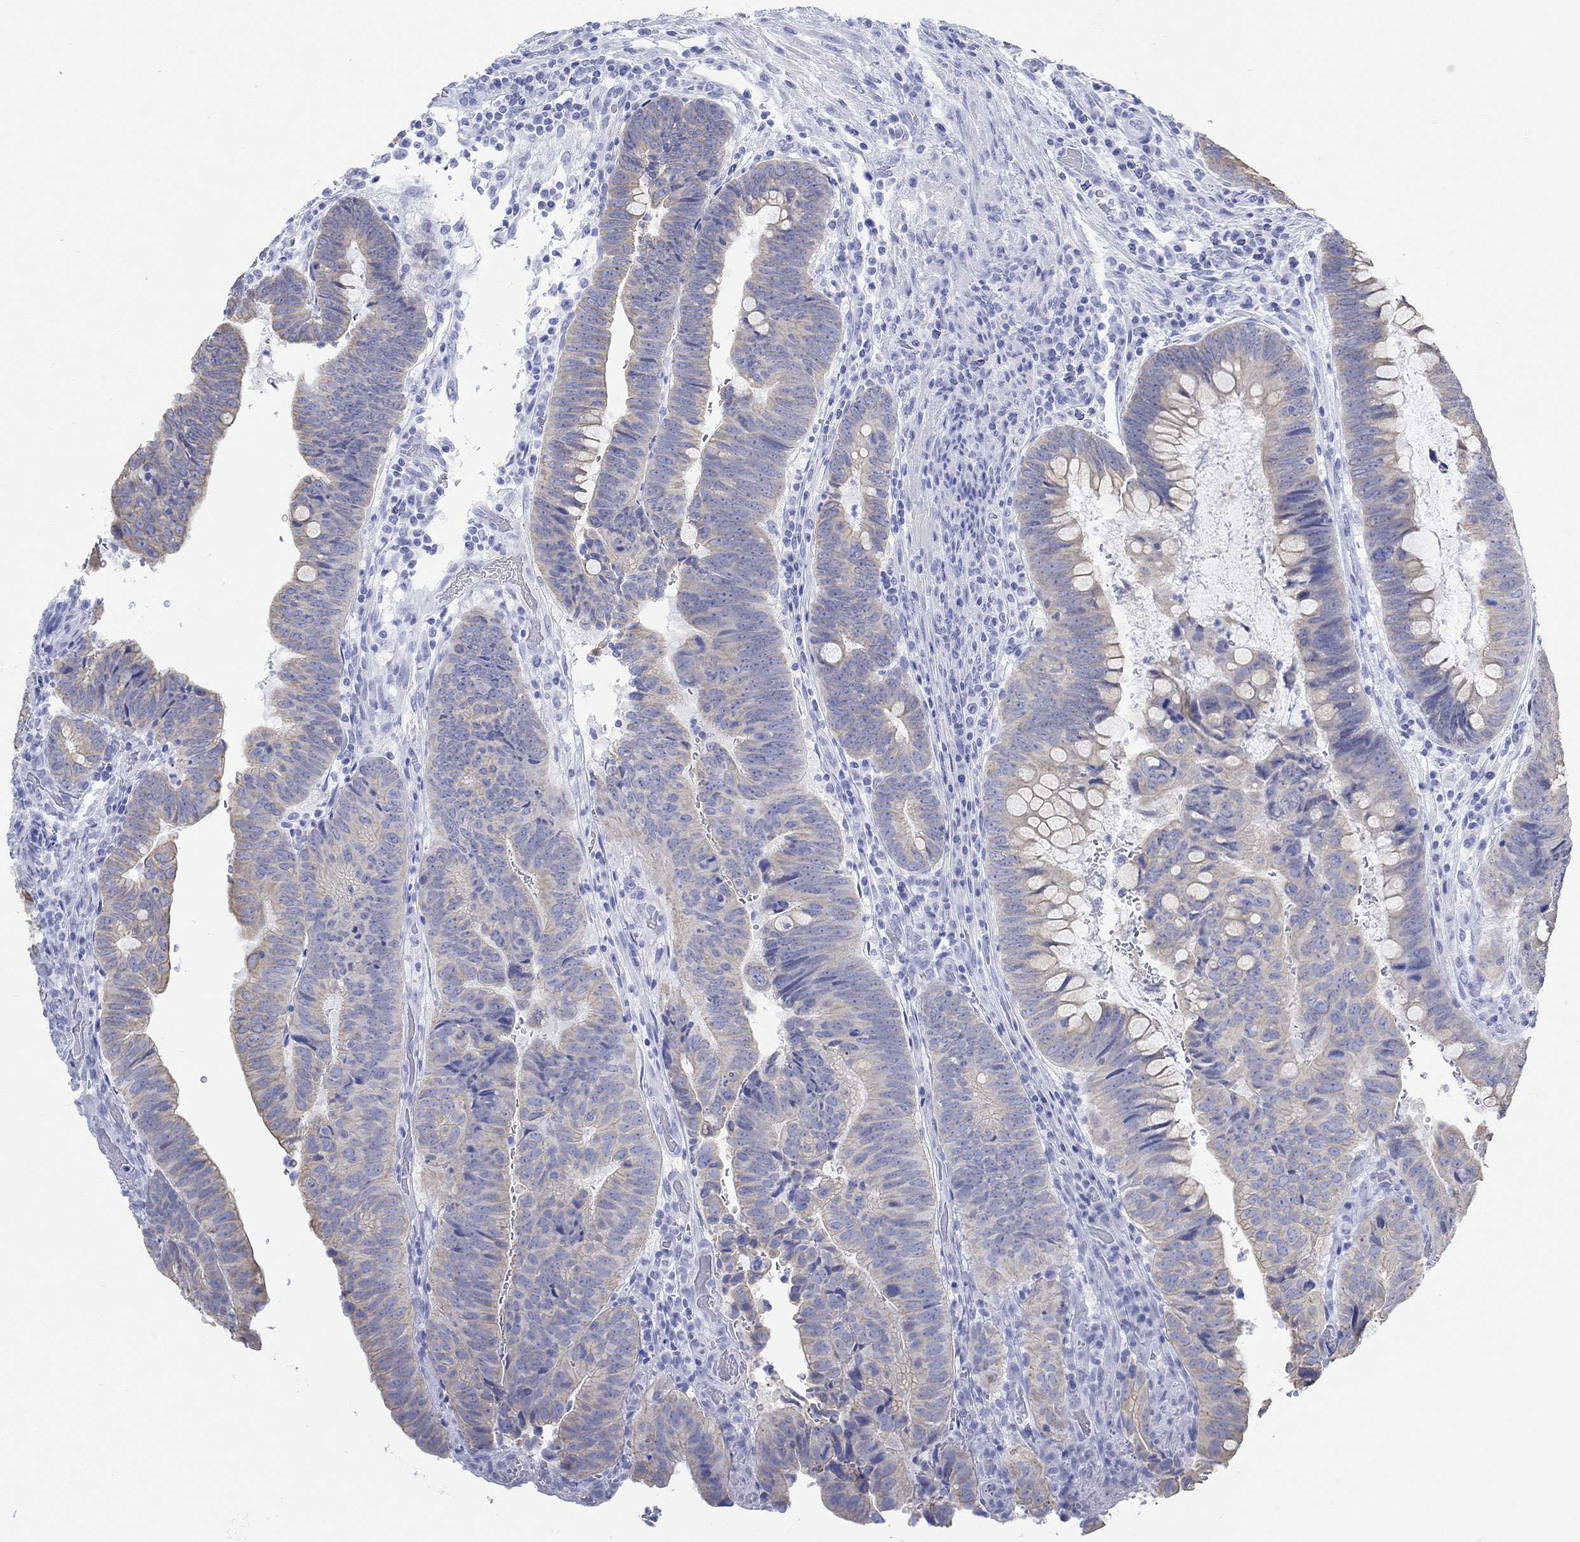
{"staining": {"intensity": "weak", "quantity": "25%-75%", "location": "cytoplasmic/membranous"}, "tissue": "colorectal cancer", "cell_type": "Tumor cells", "image_type": "cancer", "snomed": [{"axis": "morphology", "description": "Normal tissue, NOS"}, {"axis": "morphology", "description": "Adenocarcinoma, NOS"}, {"axis": "topography", "description": "Rectum"}], "caption": "DAB (3,3'-diaminobenzidine) immunohistochemical staining of adenocarcinoma (colorectal) shows weak cytoplasmic/membranous protein positivity in about 25%-75% of tumor cells.", "gene": "AK8", "patient": {"sex": "male", "age": 92}}